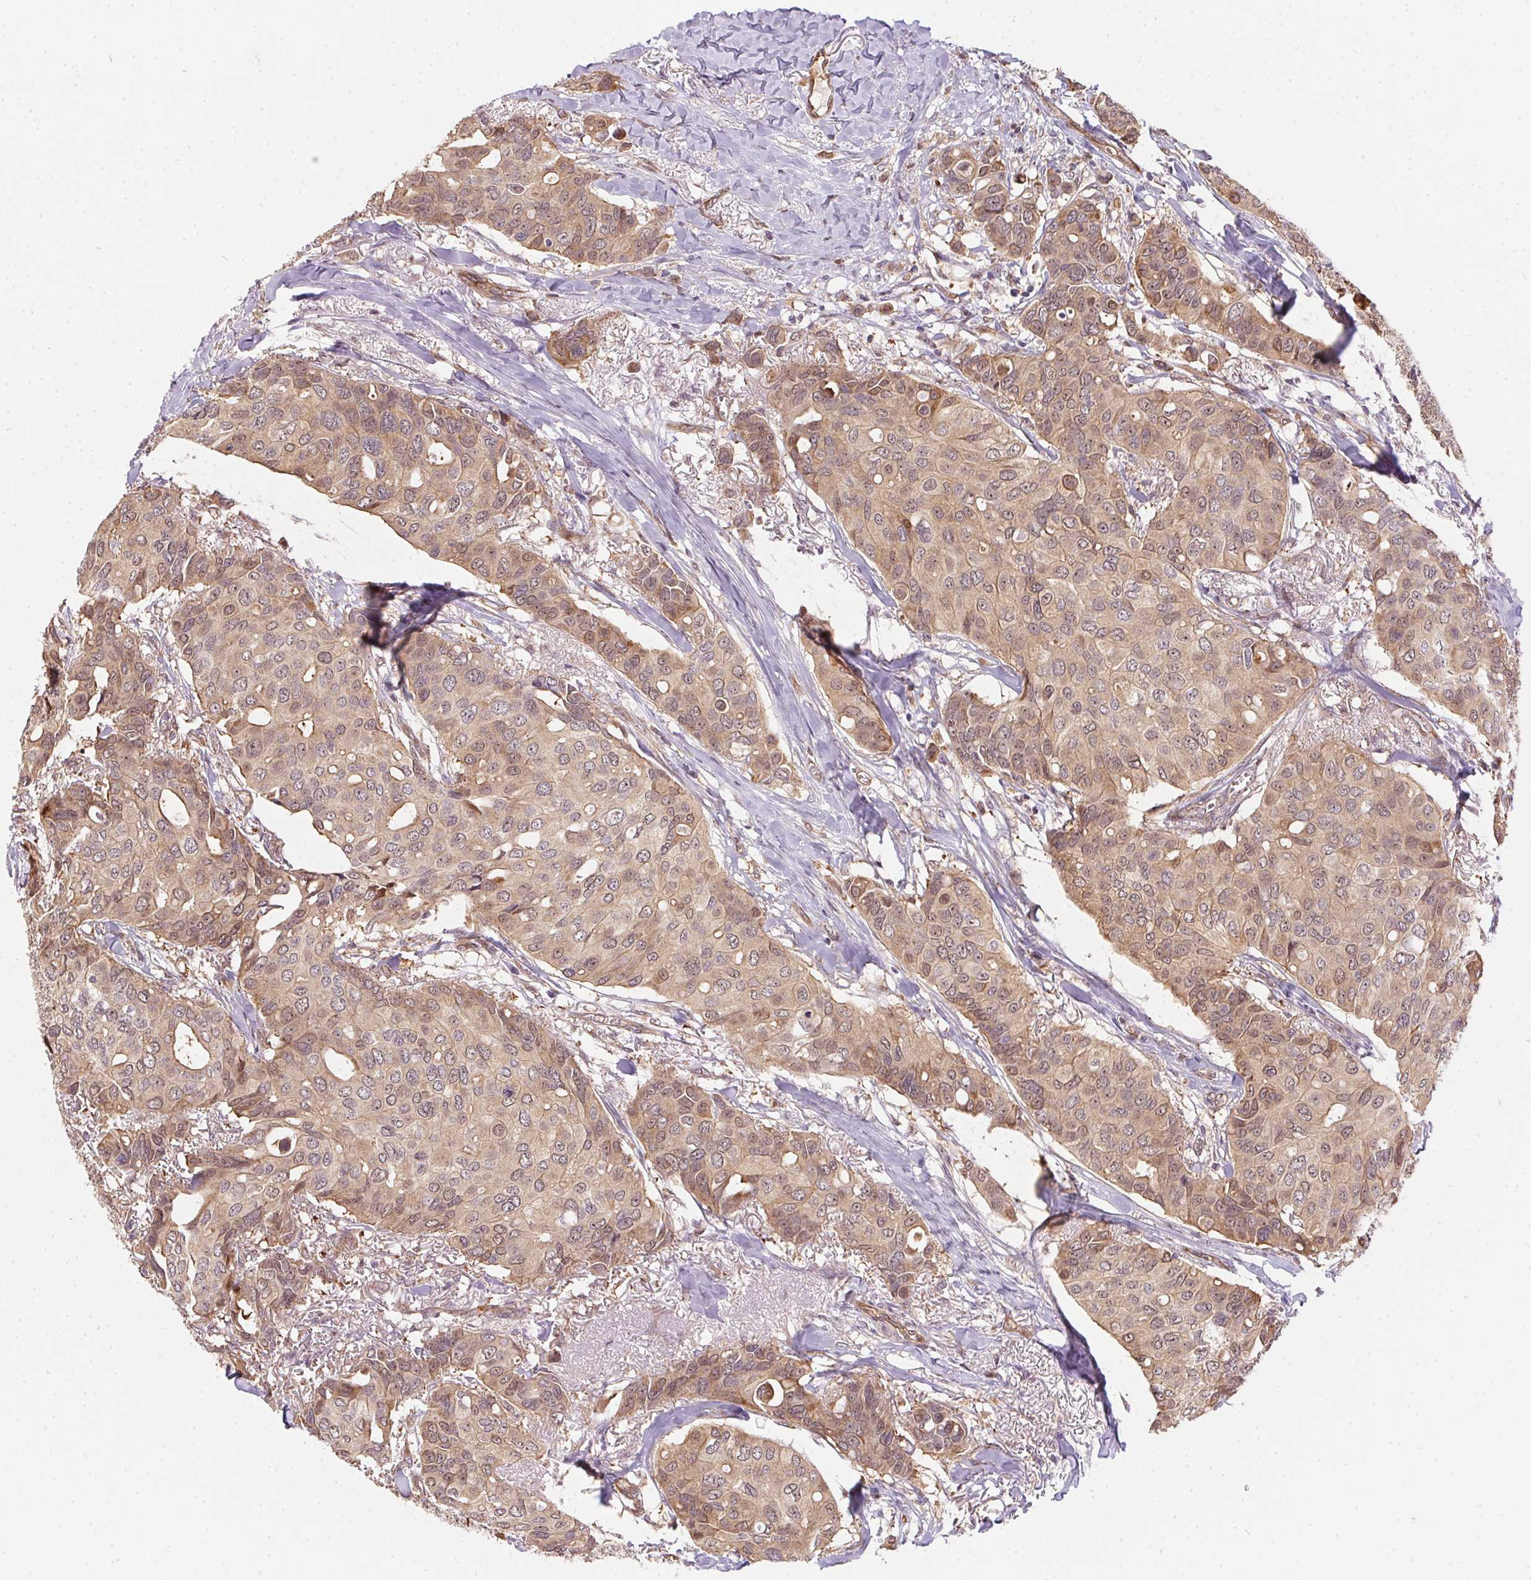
{"staining": {"intensity": "weak", "quantity": ">75%", "location": "cytoplasmic/membranous,nuclear"}, "tissue": "breast cancer", "cell_type": "Tumor cells", "image_type": "cancer", "snomed": [{"axis": "morphology", "description": "Duct carcinoma"}, {"axis": "topography", "description": "Breast"}], "caption": "IHC (DAB (3,3'-diaminobenzidine)) staining of infiltrating ductal carcinoma (breast) reveals weak cytoplasmic/membranous and nuclear protein staining in about >75% of tumor cells.", "gene": "NUDT16", "patient": {"sex": "female", "age": 54}}